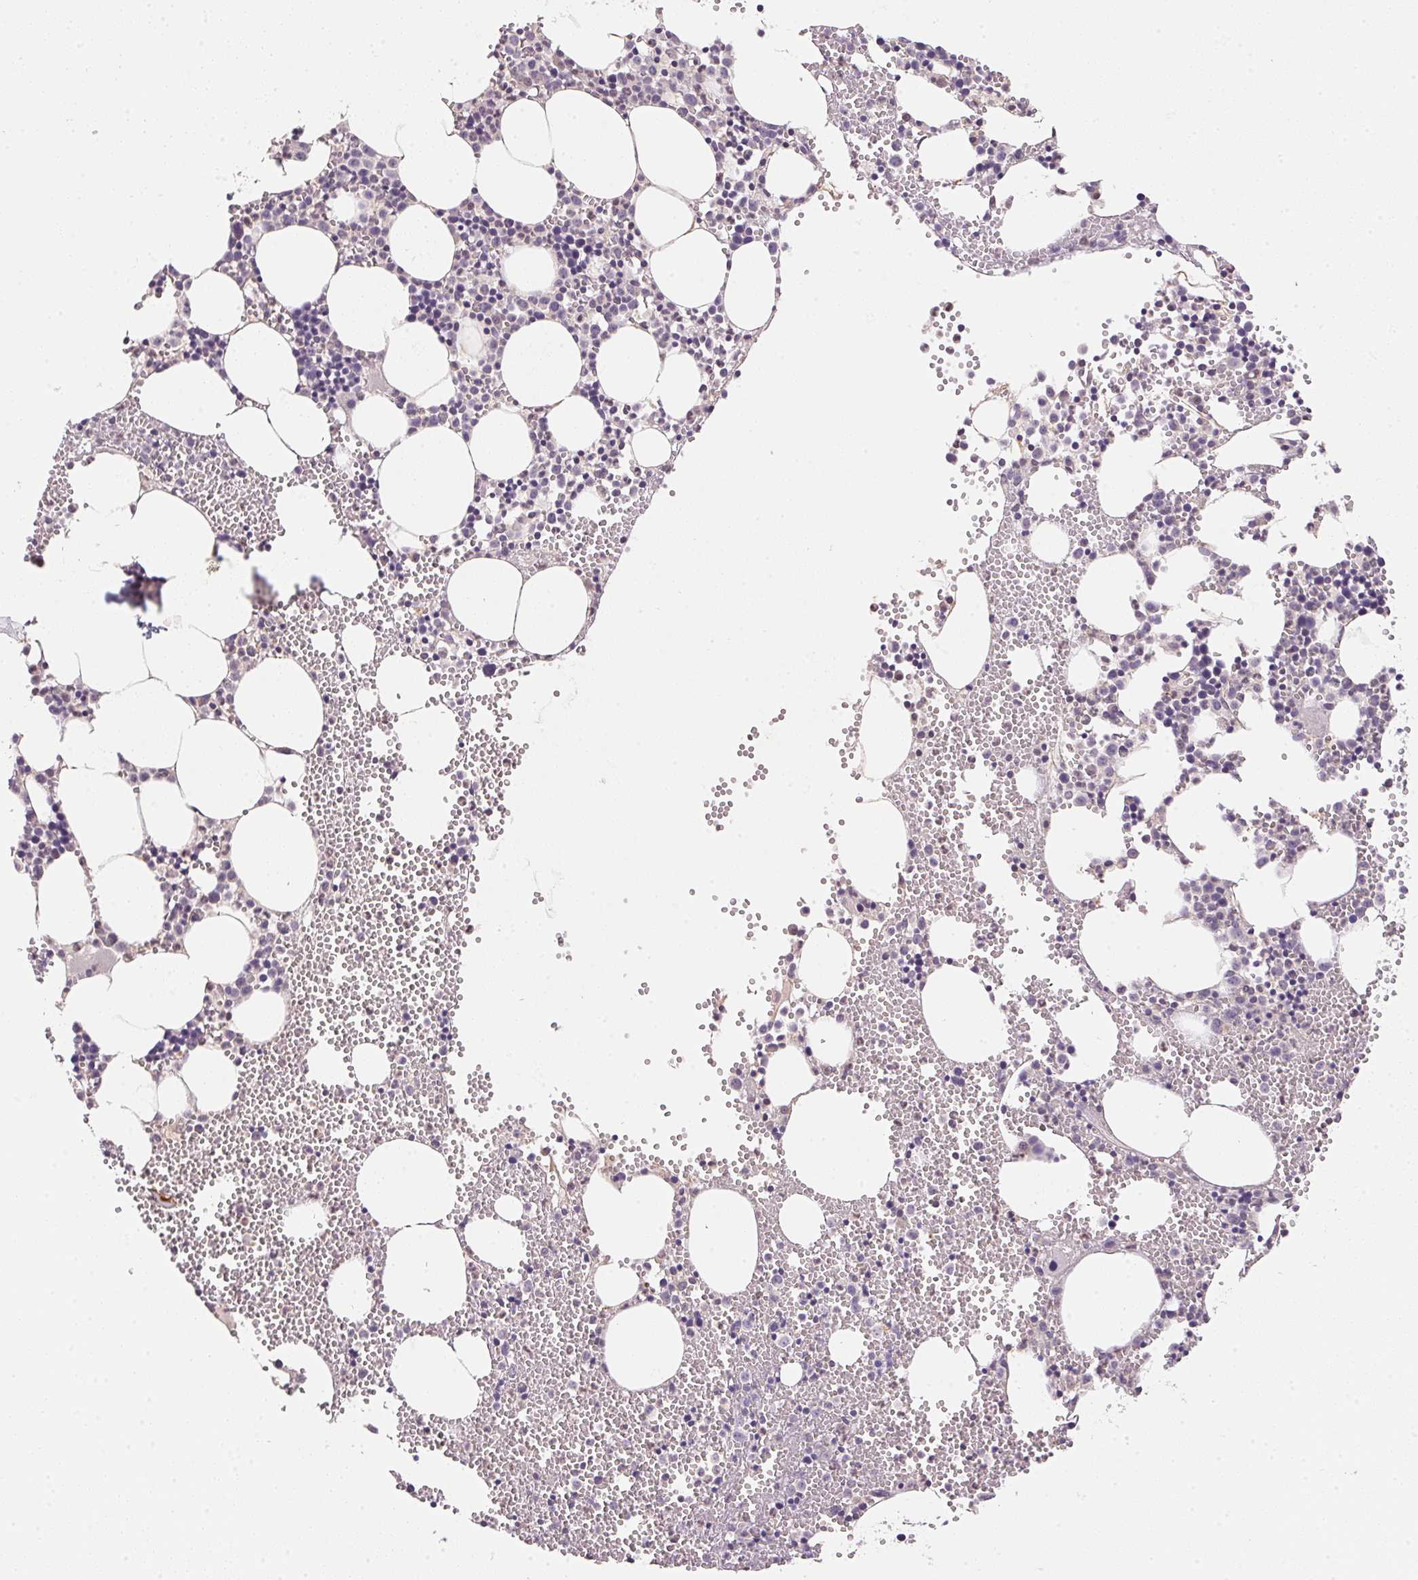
{"staining": {"intensity": "negative", "quantity": "none", "location": "none"}, "tissue": "bone marrow", "cell_type": "Hematopoietic cells", "image_type": "normal", "snomed": [{"axis": "morphology", "description": "Normal tissue, NOS"}, {"axis": "topography", "description": "Bone marrow"}], "caption": "A high-resolution image shows immunohistochemistry (IHC) staining of unremarkable bone marrow, which reveals no significant positivity in hematopoietic cells.", "gene": "ALDH8A1", "patient": {"sex": "male", "age": 89}}